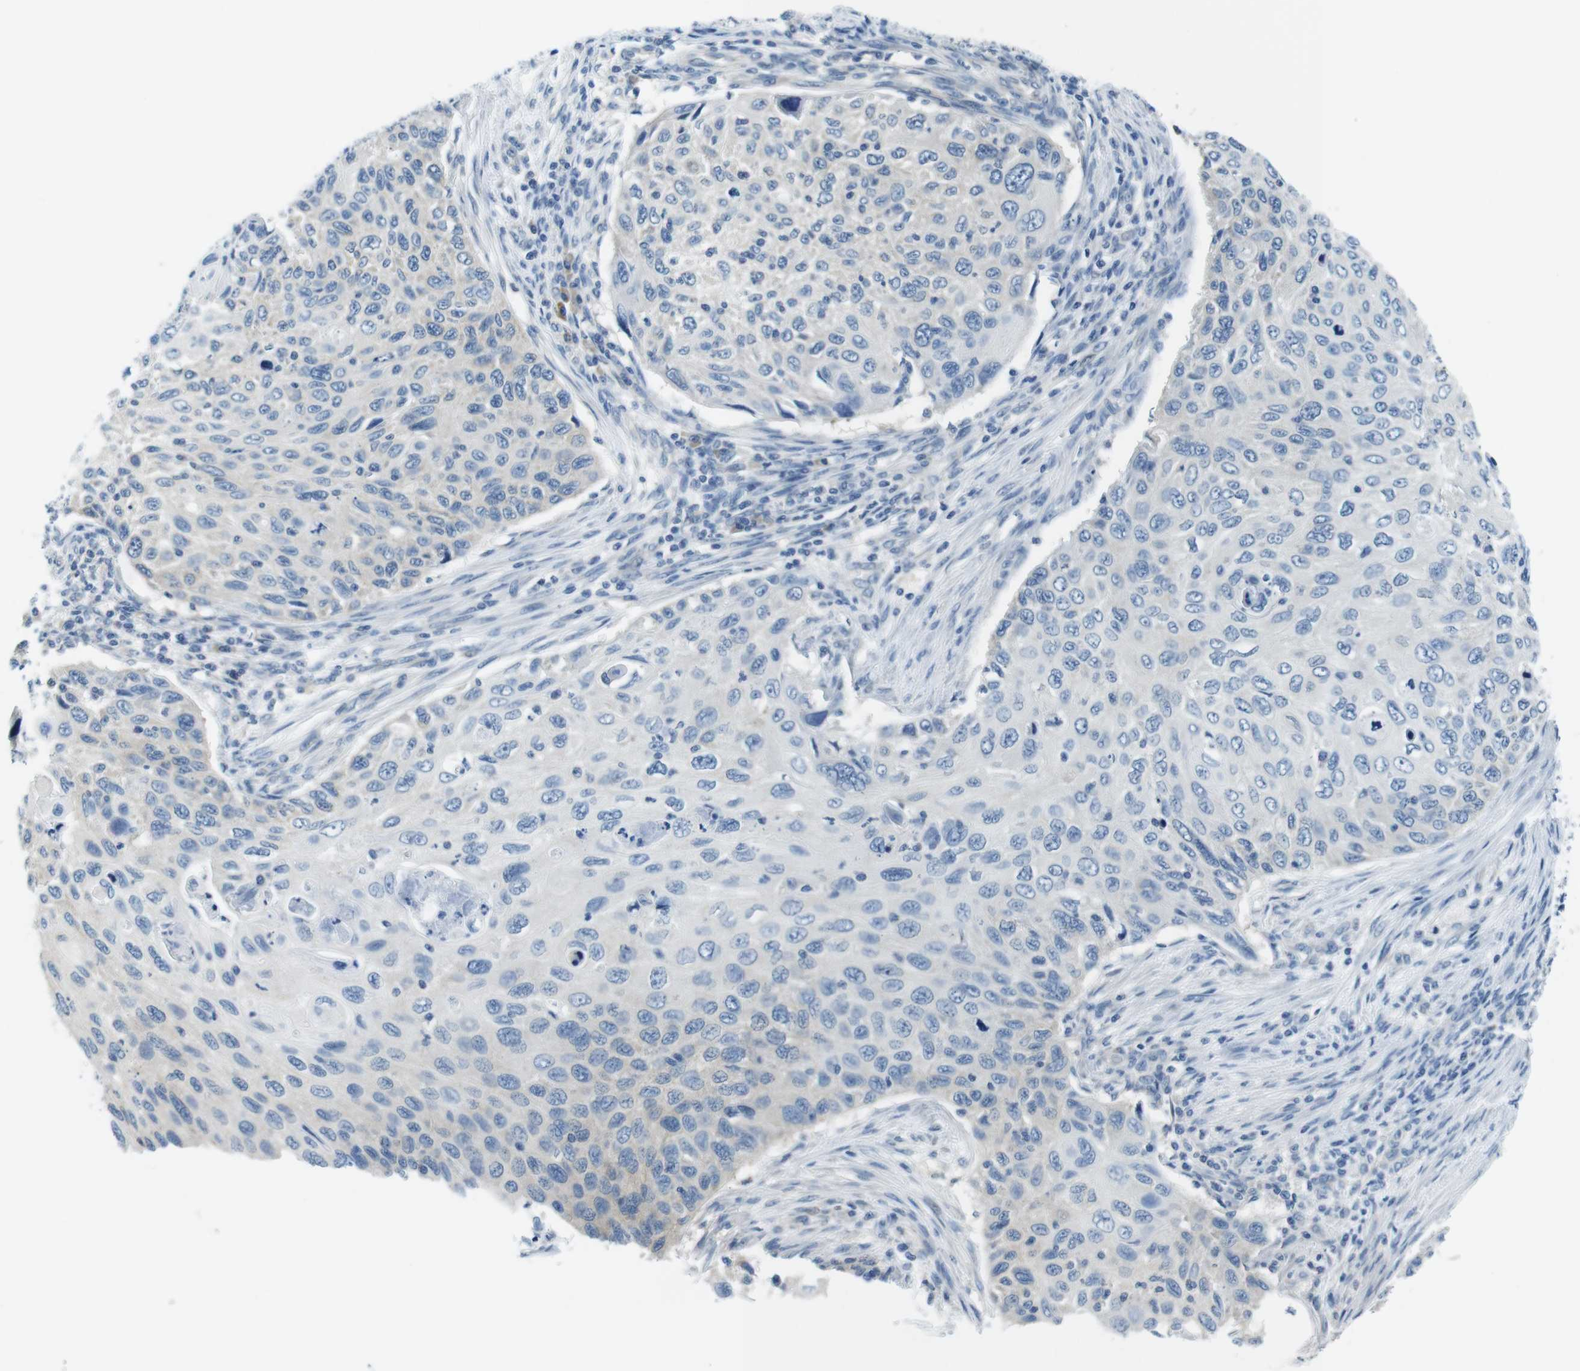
{"staining": {"intensity": "negative", "quantity": "none", "location": "none"}, "tissue": "cervical cancer", "cell_type": "Tumor cells", "image_type": "cancer", "snomed": [{"axis": "morphology", "description": "Squamous cell carcinoma, NOS"}, {"axis": "topography", "description": "Cervix"}], "caption": "Image shows no protein staining in tumor cells of cervical squamous cell carcinoma tissue.", "gene": "EIF2B5", "patient": {"sex": "female", "age": 70}}